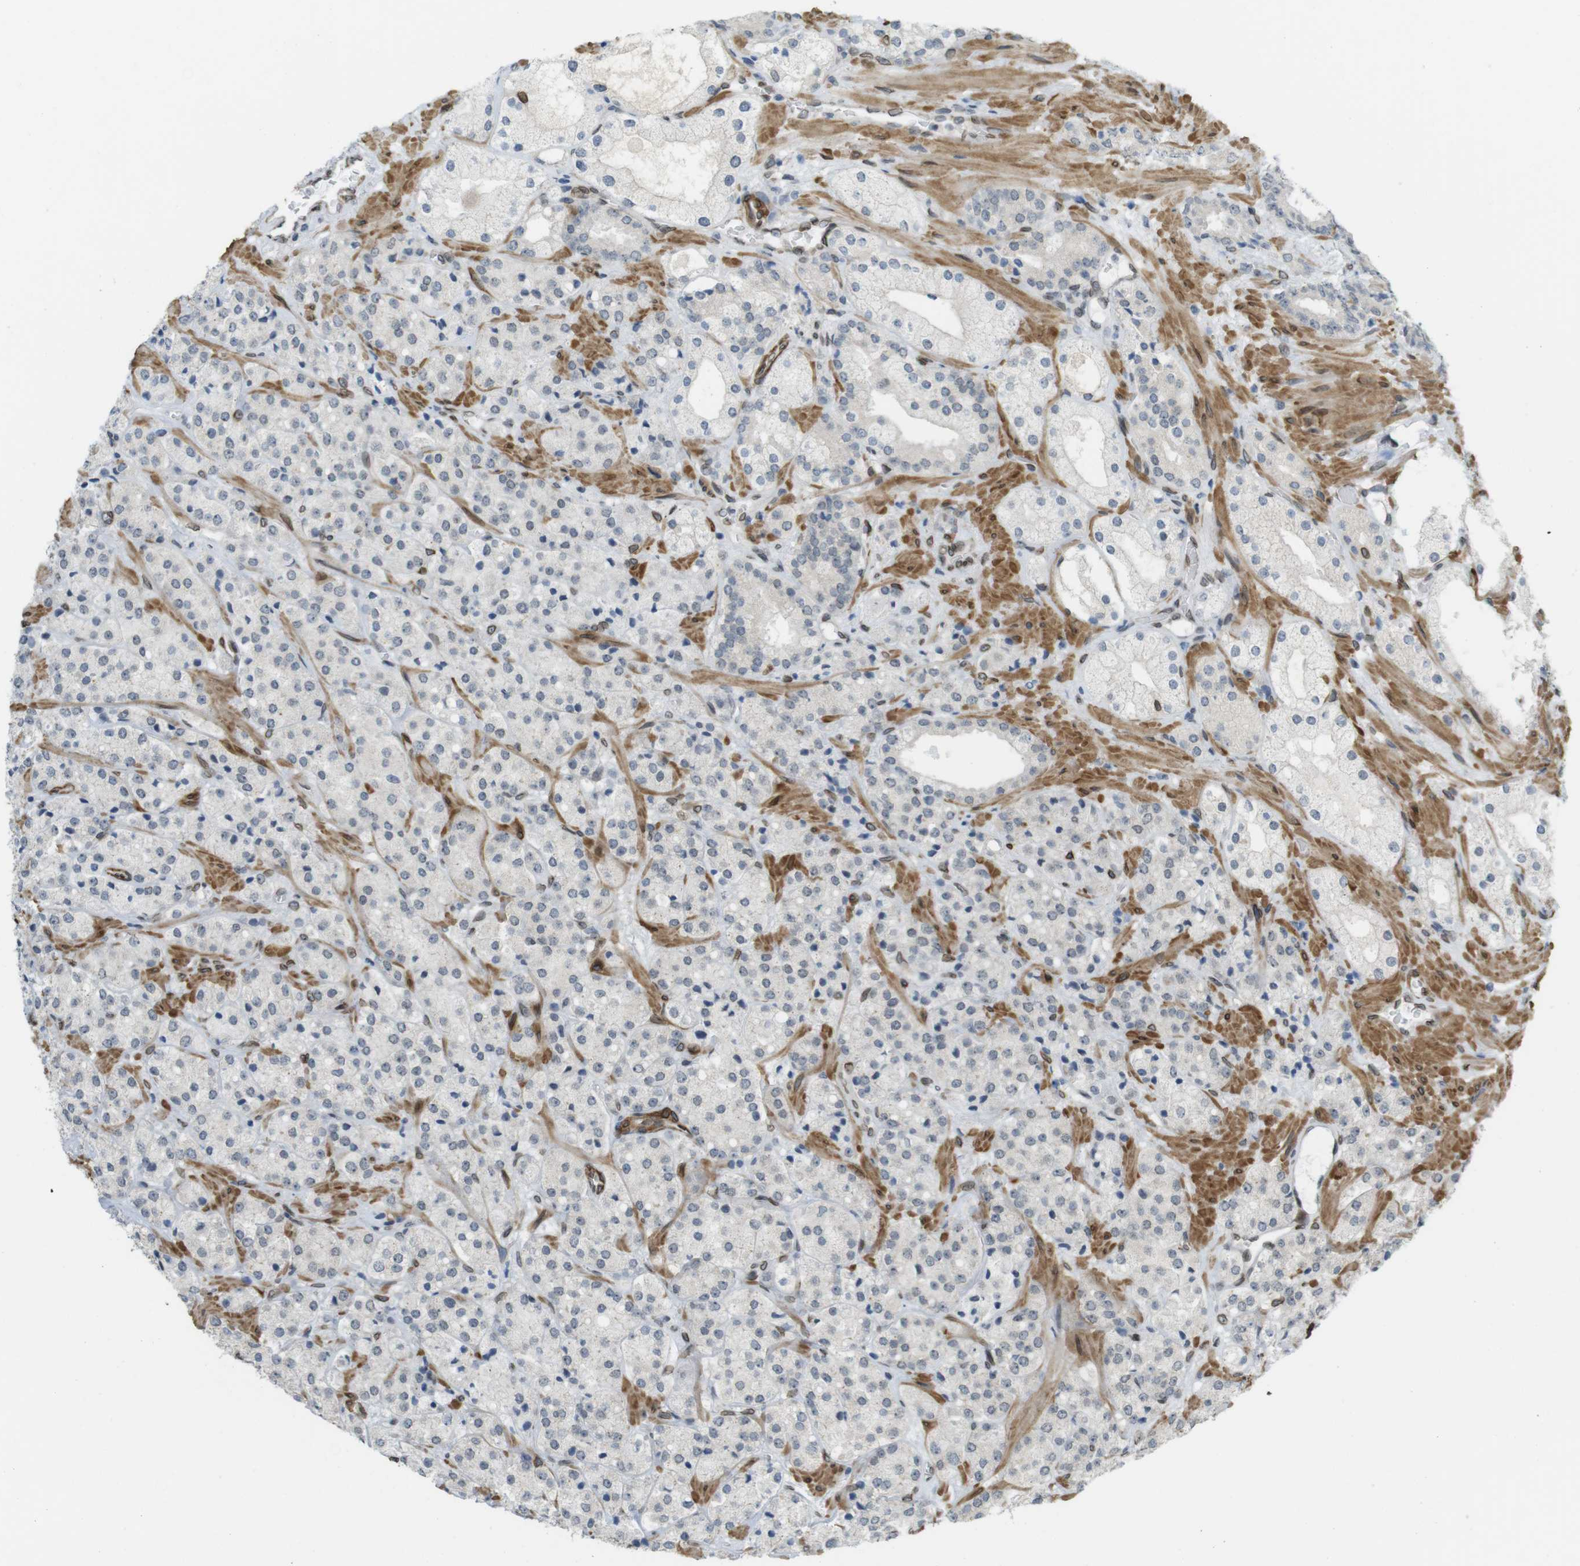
{"staining": {"intensity": "negative", "quantity": "none", "location": "none"}, "tissue": "prostate cancer", "cell_type": "Tumor cells", "image_type": "cancer", "snomed": [{"axis": "morphology", "description": "Adenocarcinoma, High grade"}, {"axis": "topography", "description": "Prostate"}], "caption": "Human prostate cancer stained for a protein using immunohistochemistry exhibits no positivity in tumor cells.", "gene": "ARL6IP6", "patient": {"sex": "male", "age": 64}}